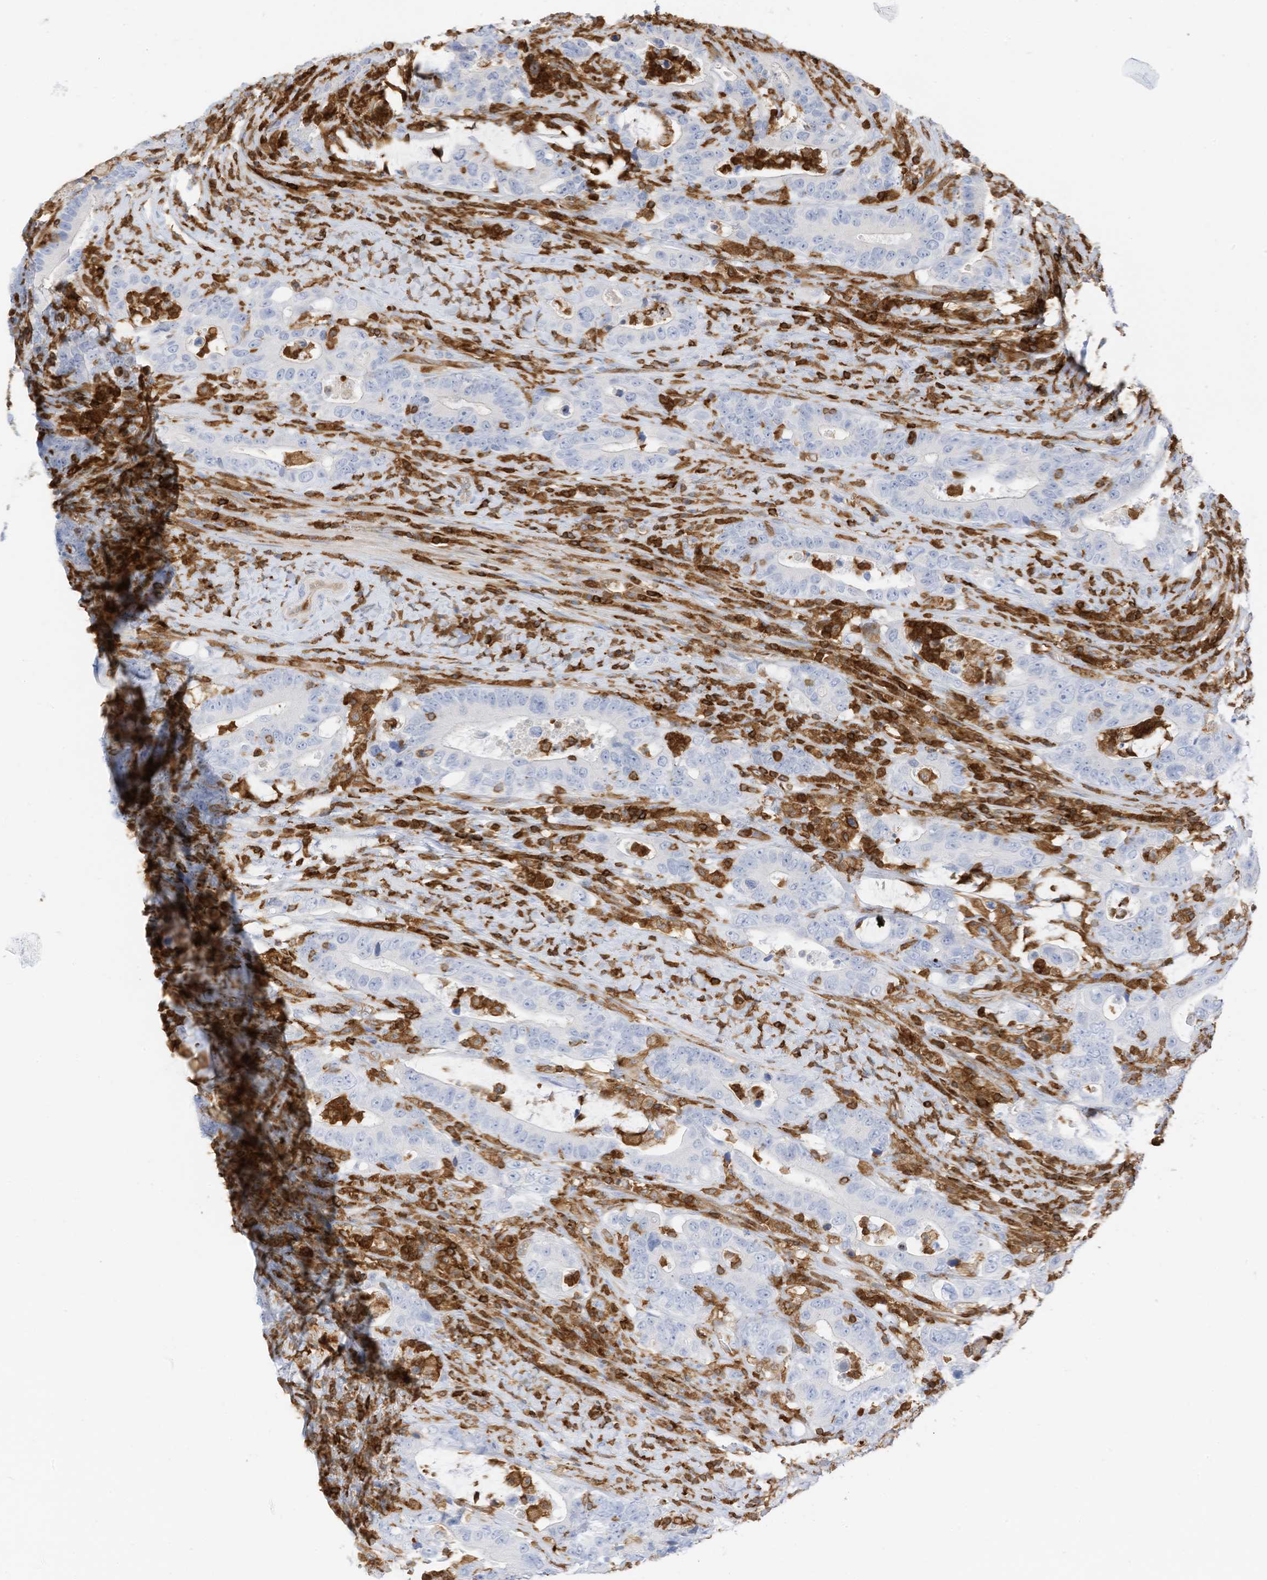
{"staining": {"intensity": "negative", "quantity": "none", "location": "none"}, "tissue": "colorectal cancer", "cell_type": "Tumor cells", "image_type": "cancer", "snomed": [{"axis": "morphology", "description": "Adenocarcinoma, NOS"}, {"axis": "topography", "description": "Colon"}], "caption": "An IHC photomicrograph of colorectal cancer (adenocarcinoma) is shown. There is no staining in tumor cells of colorectal cancer (adenocarcinoma).", "gene": "ARHGAP25", "patient": {"sex": "female", "age": 75}}